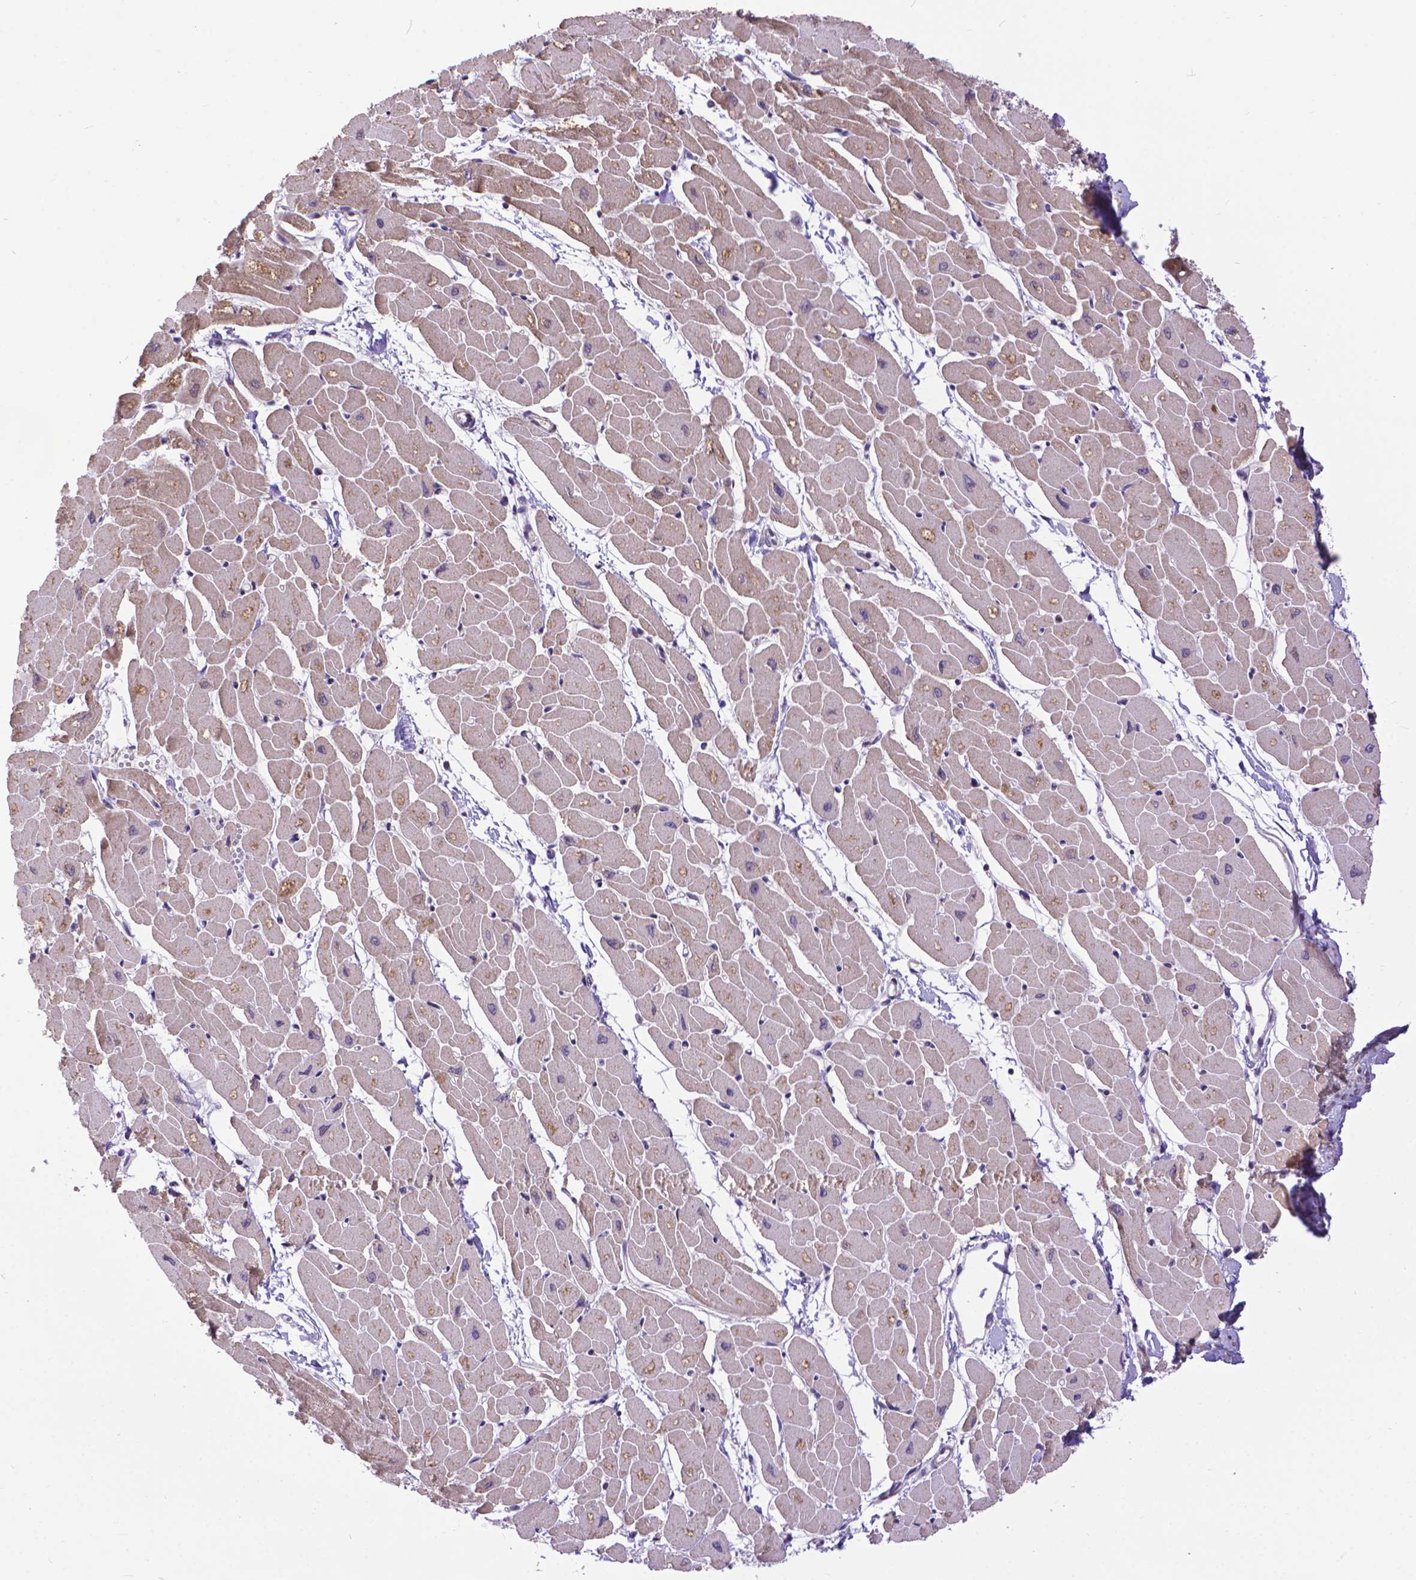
{"staining": {"intensity": "negative", "quantity": "none", "location": "none"}, "tissue": "heart muscle", "cell_type": "Cardiomyocytes", "image_type": "normal", "snomed": [{"axis": "morphology", "description": "Normal tissue, NOS"}, {"axis": "topography", "description": "Heart"}], "caption": "Immunohistochemistry (IHC) micrograph of benign heart muscle stained for a protein (brown), which demonstrates no positivity in cardiomyocytes.", "gene": "TMEM135", "patient": {"sex": "male", "age": 57}}